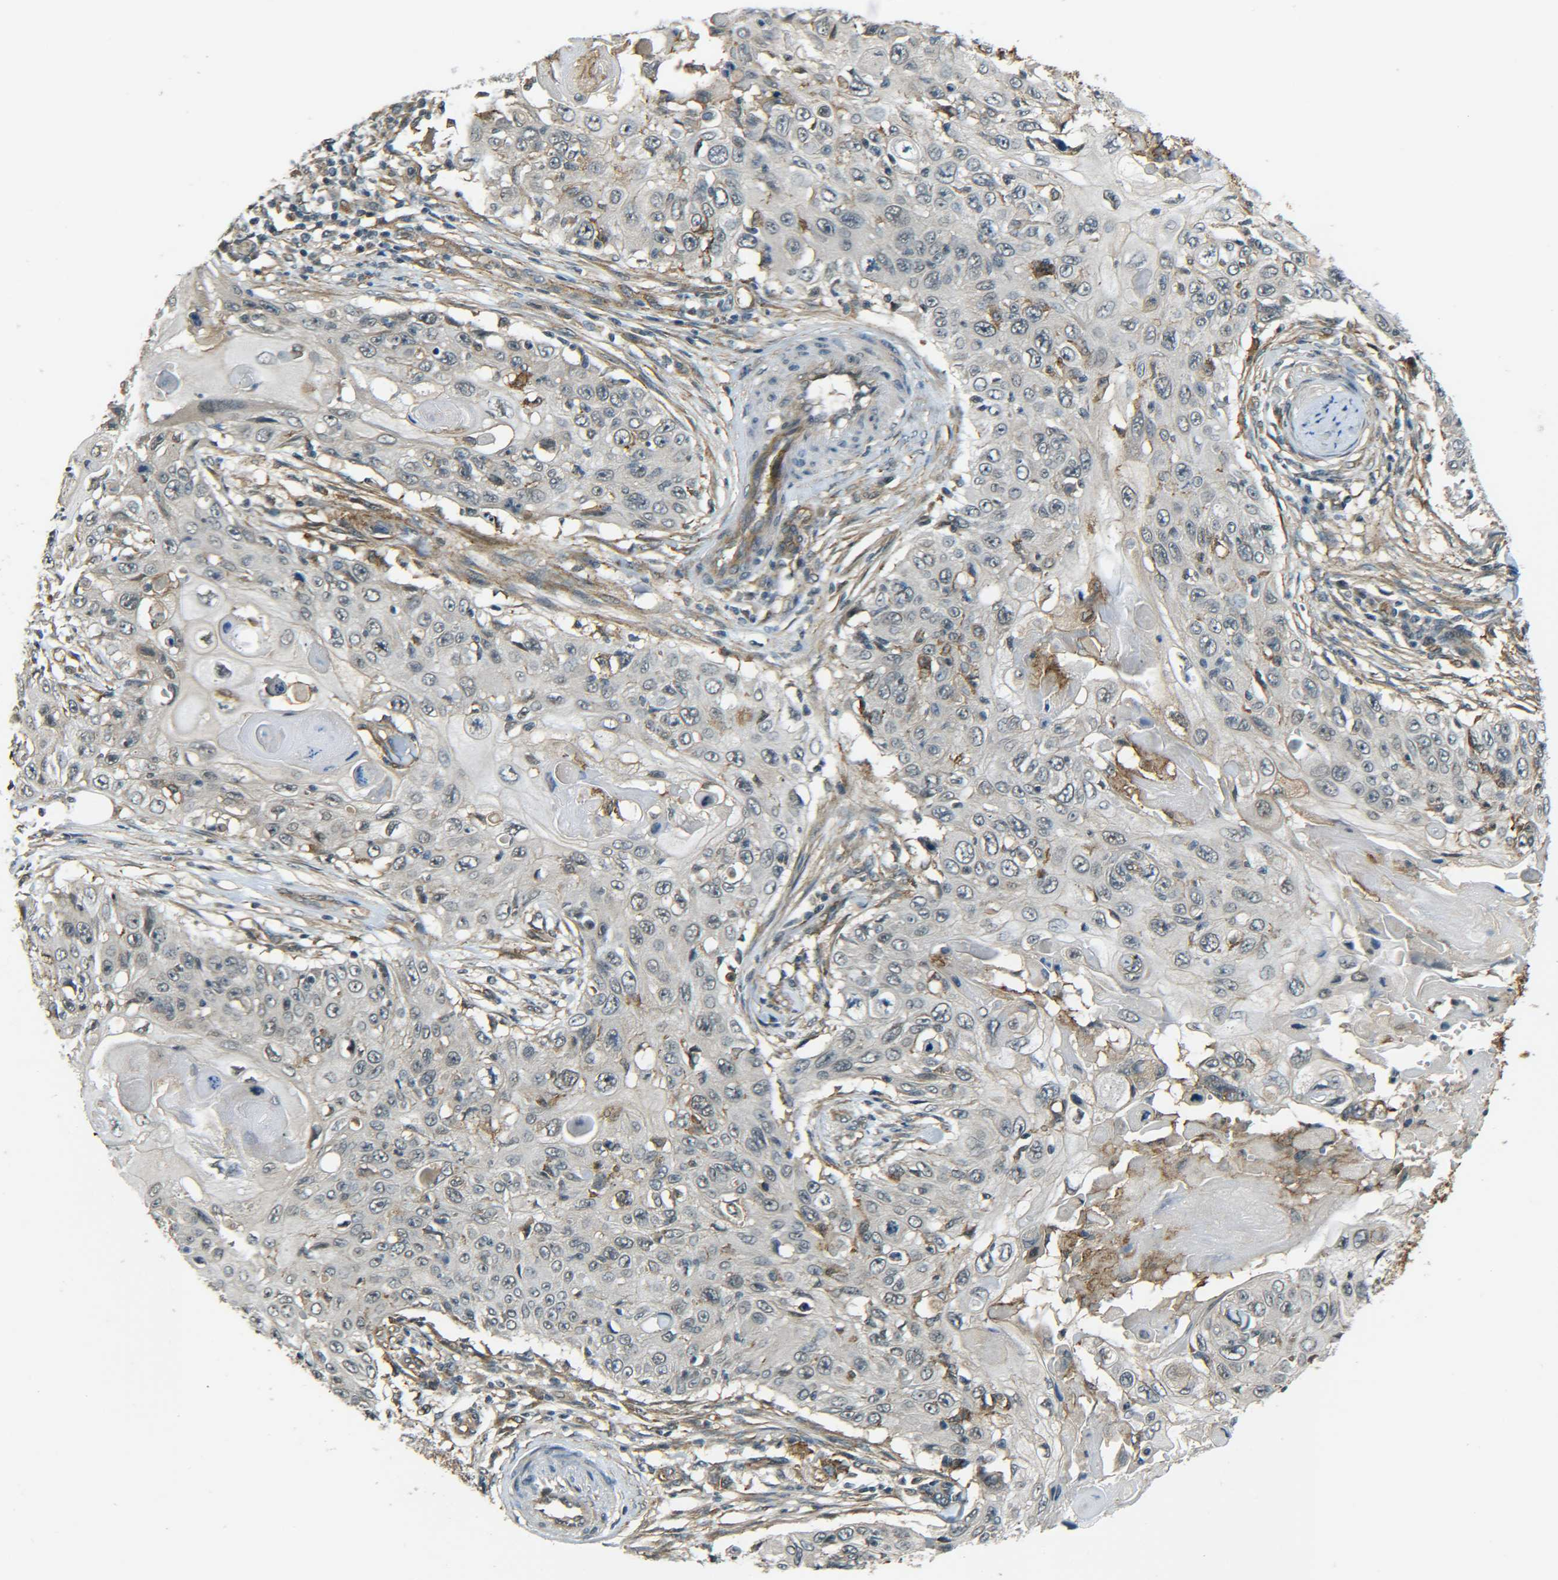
{"staining": {"intensity": "negative", "quantity": "none", "location": "none"}, "tissue": "skin cancer", "cell_type": "Tumor cells", "image_type": "cancer", "snomed": [{"axis": "morphology", "description": "Squamous cell carcinoma, NOS"}, {"axis": "topography", "description": "Skin"}], "caption": "This is a photomicrograph of immunohistochemistry (IHC) staining of skin cancer (squamous cell carcinoma), which shows no staining in tumor cells.", "gene": "DAB2", "patient": {"sex": "male", "age": 86}}